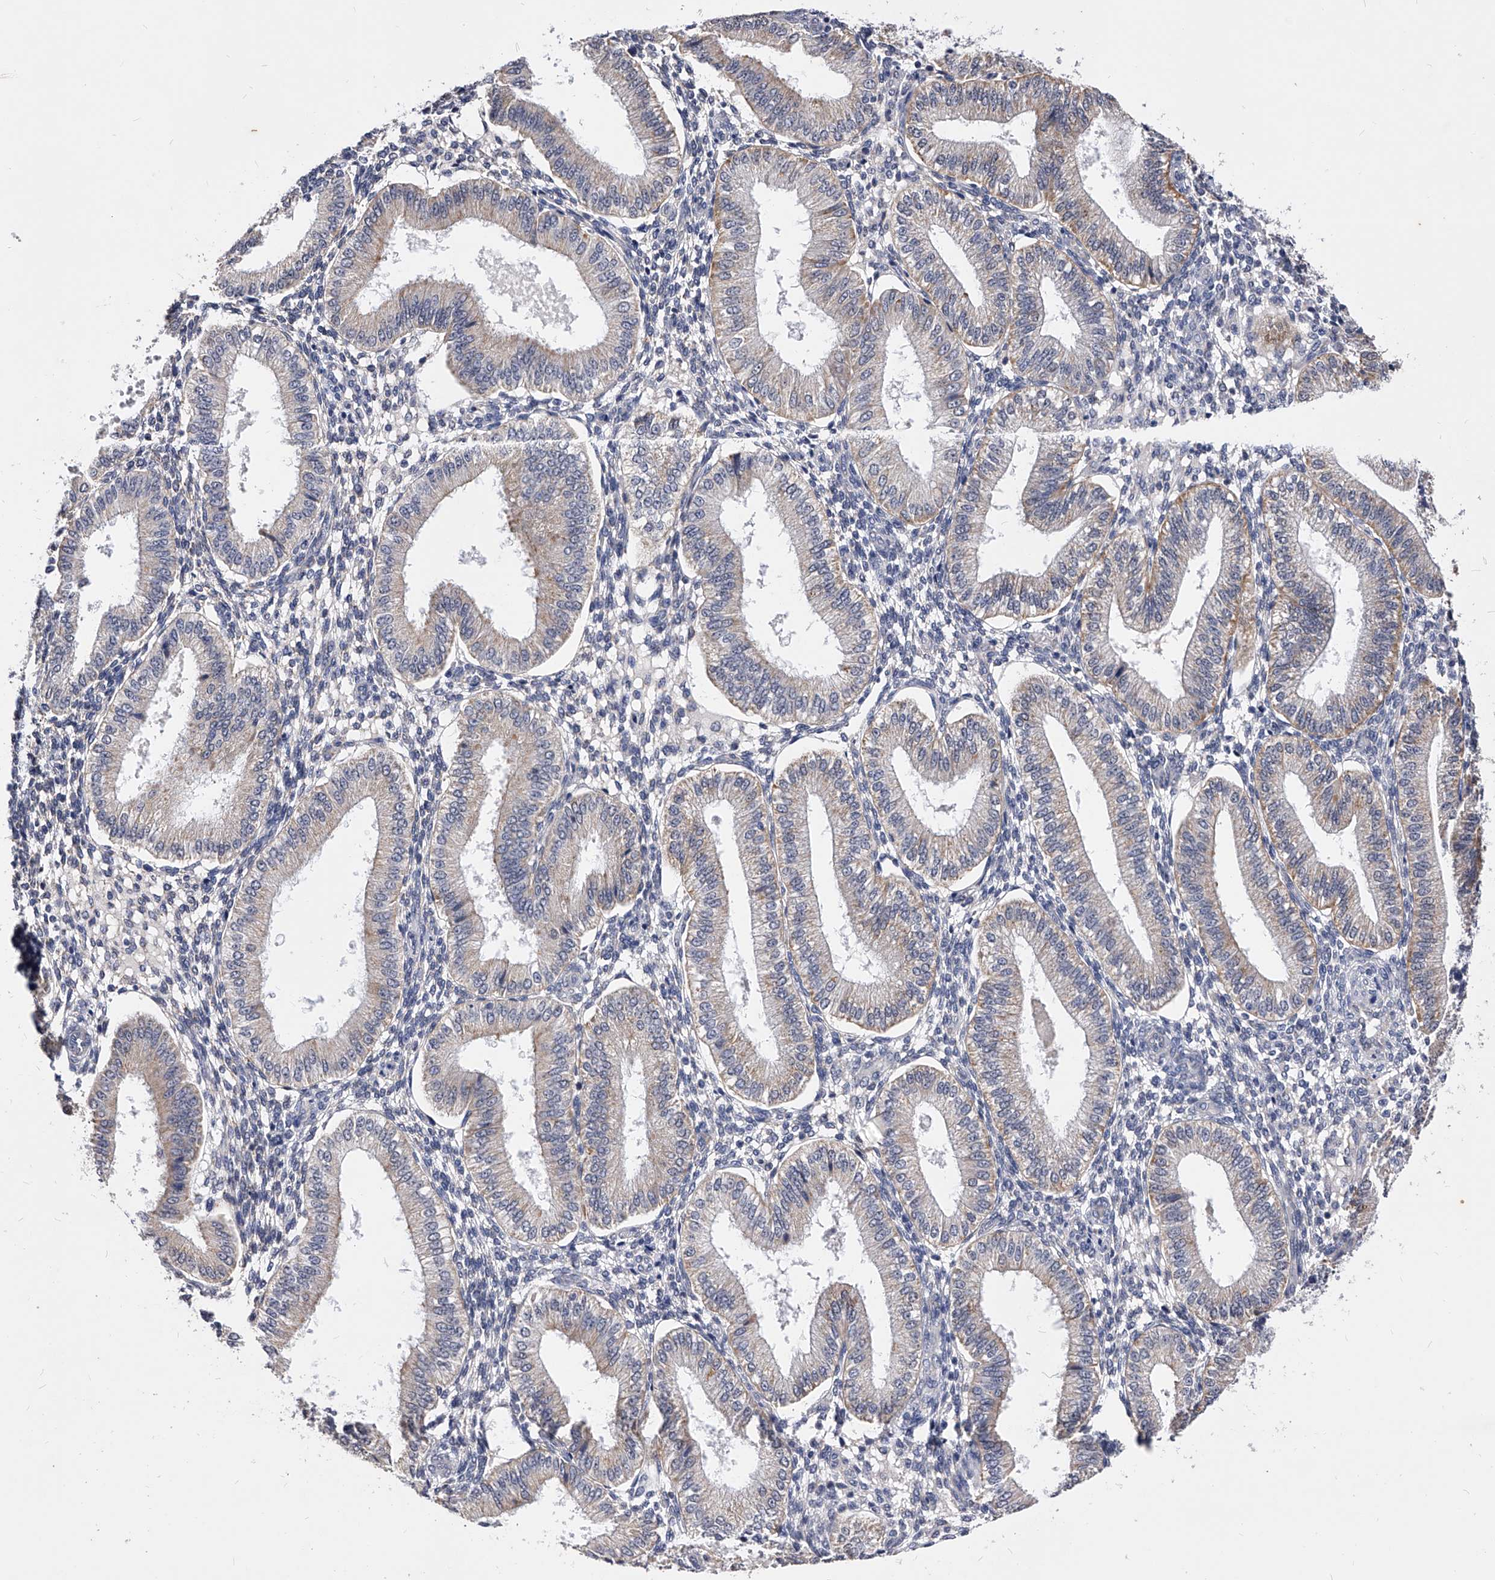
{"staining": {"intensity": "negative", "quantity": "none", "location": "none"}, "tissue": "endometrium", "cell_type": "Cells in endometrial stroma", "image_type": "normal", "snomed": [{"axis": "morphology", "description": "Normal tissue, NOS"}, {"axis": "topography", "description": "Endometrium"}], "caption": "A histopathology image of endometrium stained for a protein demonstrates no brown staining in cells in endometrial stroma. (DAB immunohistochemistry with hematoxylin counter stain).", "gene": "ZNF529", "patient": {"sex": "female", "age": 39}}